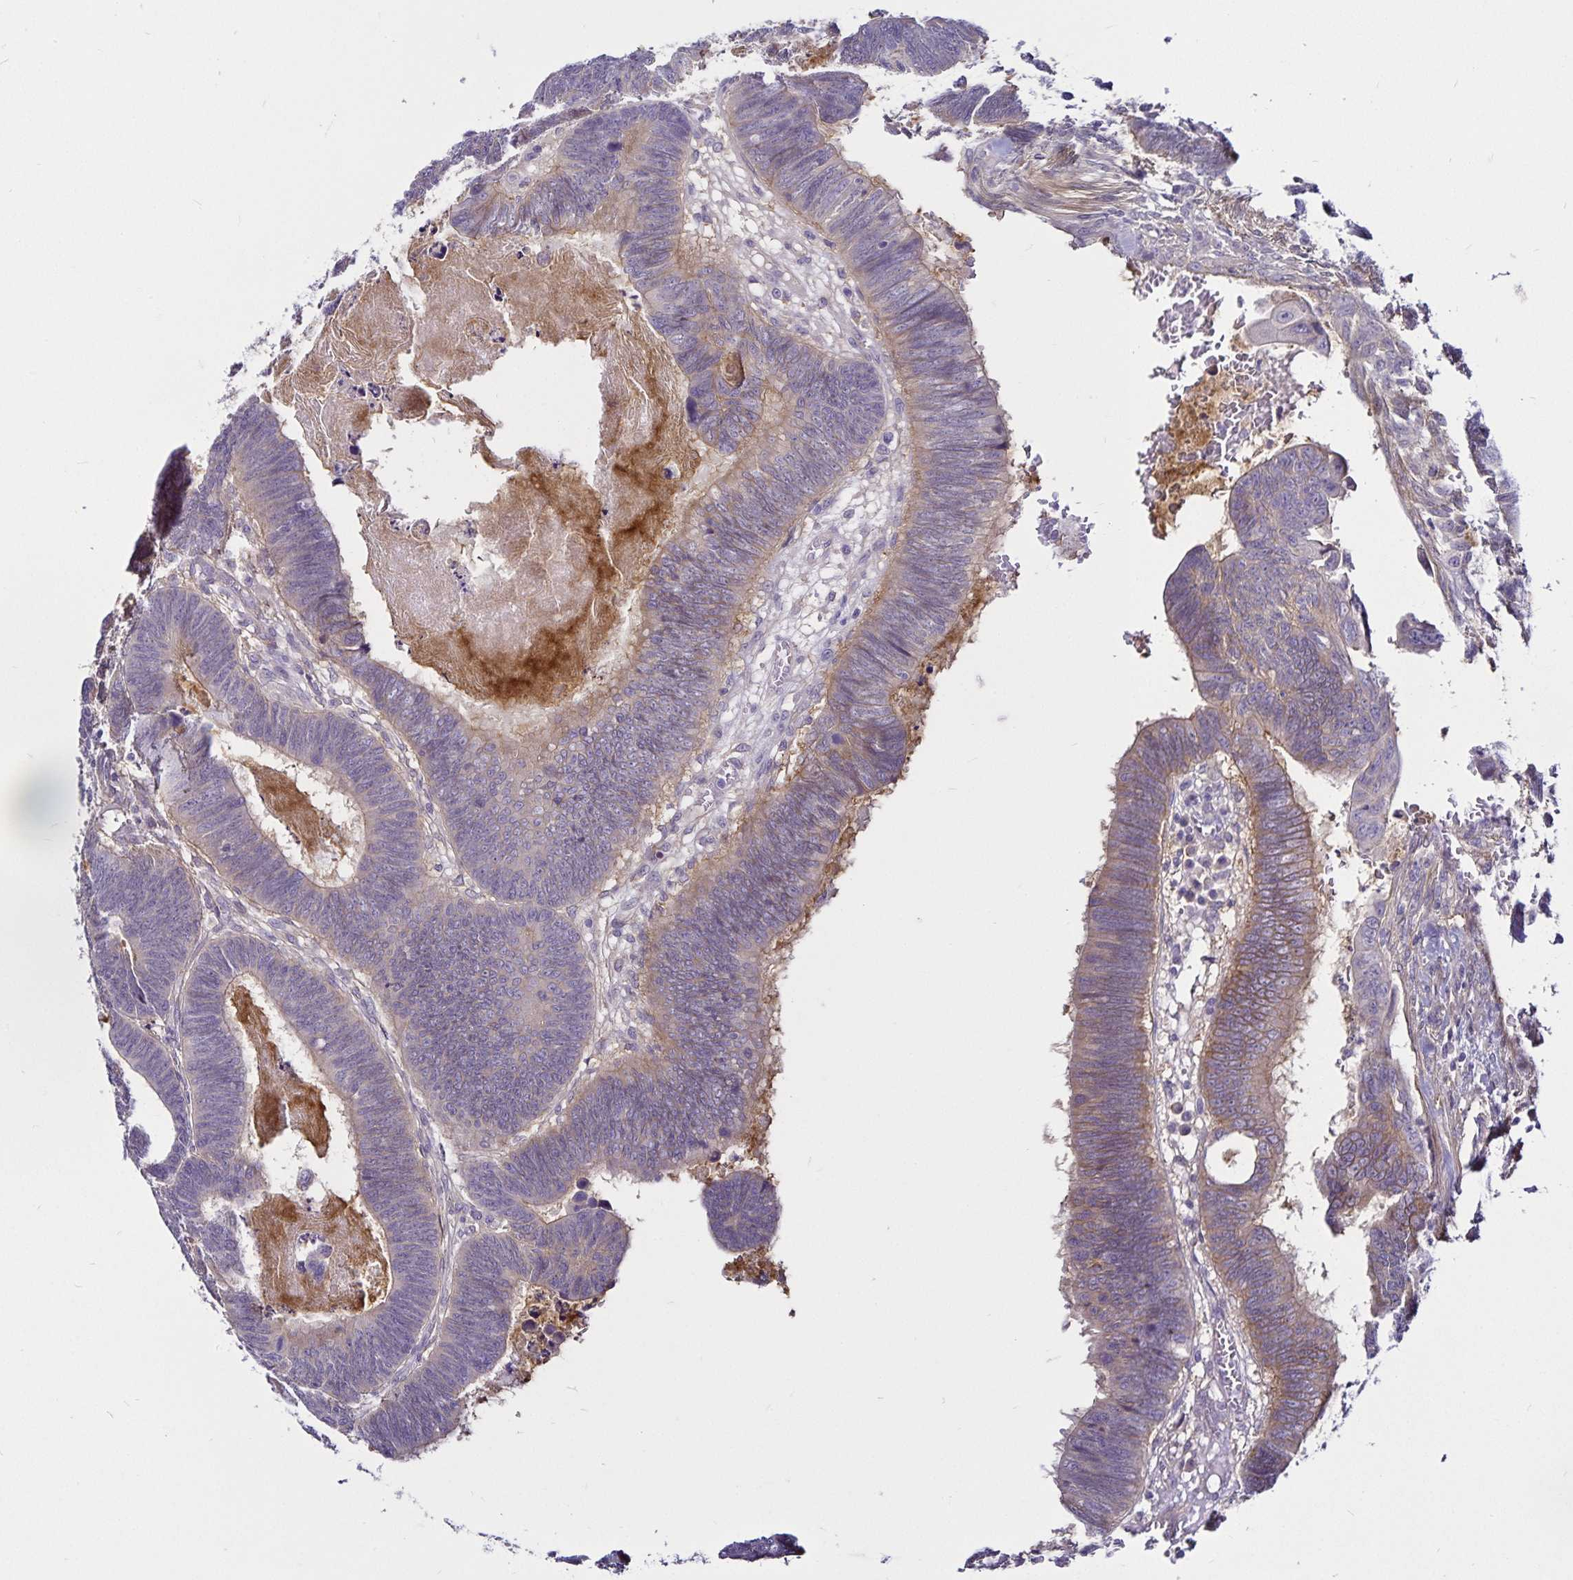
{"staining": {"intensity": "moderate", "quantity": "<25%", "location": "cytoplasmic/membranous"}, "tissue": "colorectal cancer", "cell_type": "Tumor cells", "image_type": "cancer", "snomed": [{"axis": "morphology", "description": "Adenocarcinoma, NOS"}, {"axis": "topography", "description": "Colon"}], "caption": "Protein positivity by IHC reveals moderate cytoplasmic/membranous positivity in about <25% of tumor cells in colorectal cancer (adenocarcinoma). The staining was performed using DAB (3,3'-diaminobenzidine) to visualize the protein expression in brown, while the nuclei were stained in blue with hematoxylin (Magnification: 20x).", "gene": "GNG12", "patient": {"sex": "male", "age": 62}}